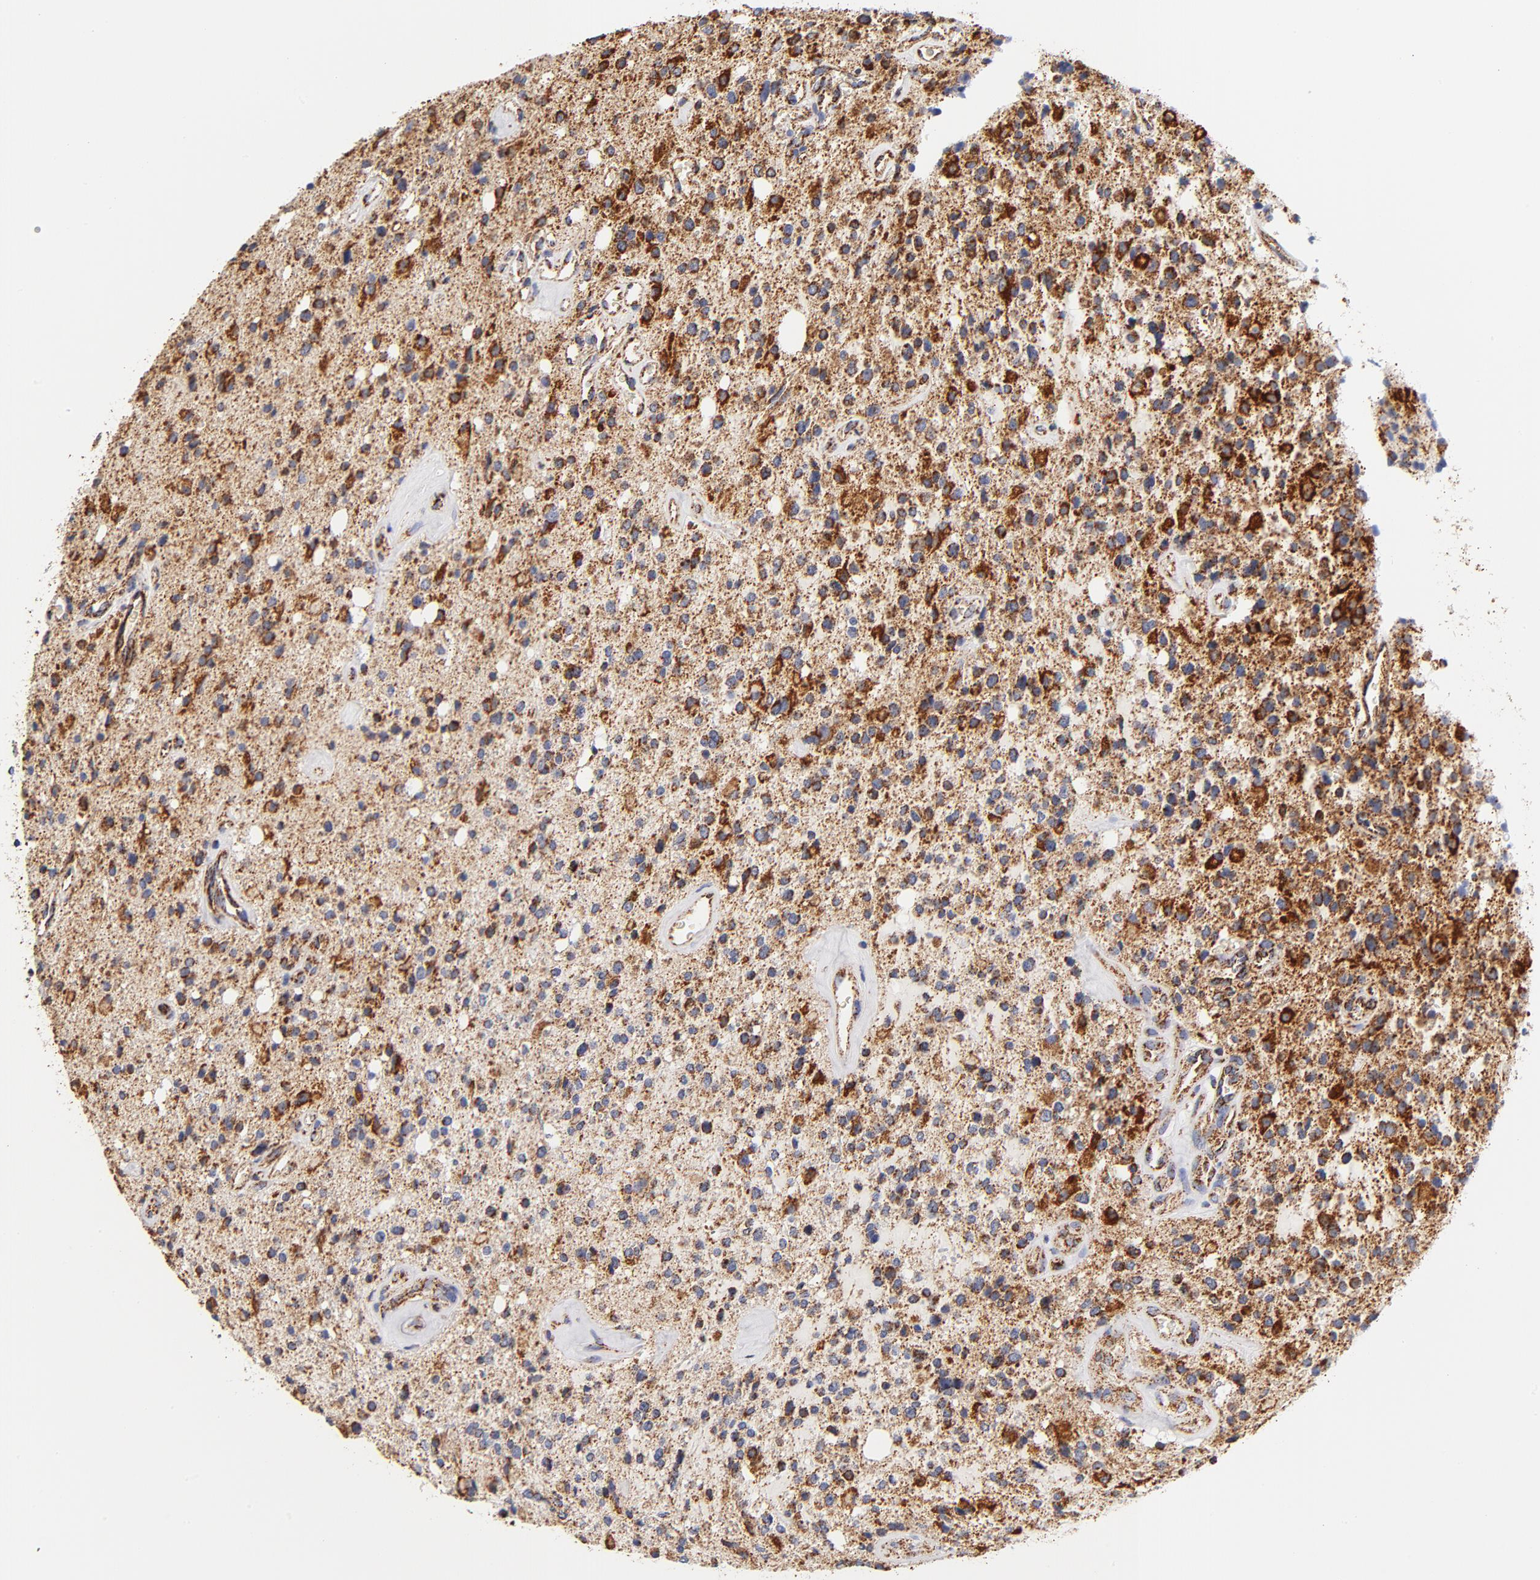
{"staining": {"intensity": "strong", "quantity": ">75%", "location": "cytoplasmic/membranous"}, "tissue": "glioma", "cell_type": "Tumor cells", "image_type": "cancer", "snomed": [{"axis": "morphology", "description": "Glioma, malignant, High grade"}, {"axis": "topography", "description": "Brain"}], "caption": "Strong cytoplasmic/membranous expression is identified in about >75% of tumor cells in malignant glioma (high-grade).", "gene": "ECHS1", "patient": {"sex": "male", "age": 47}}